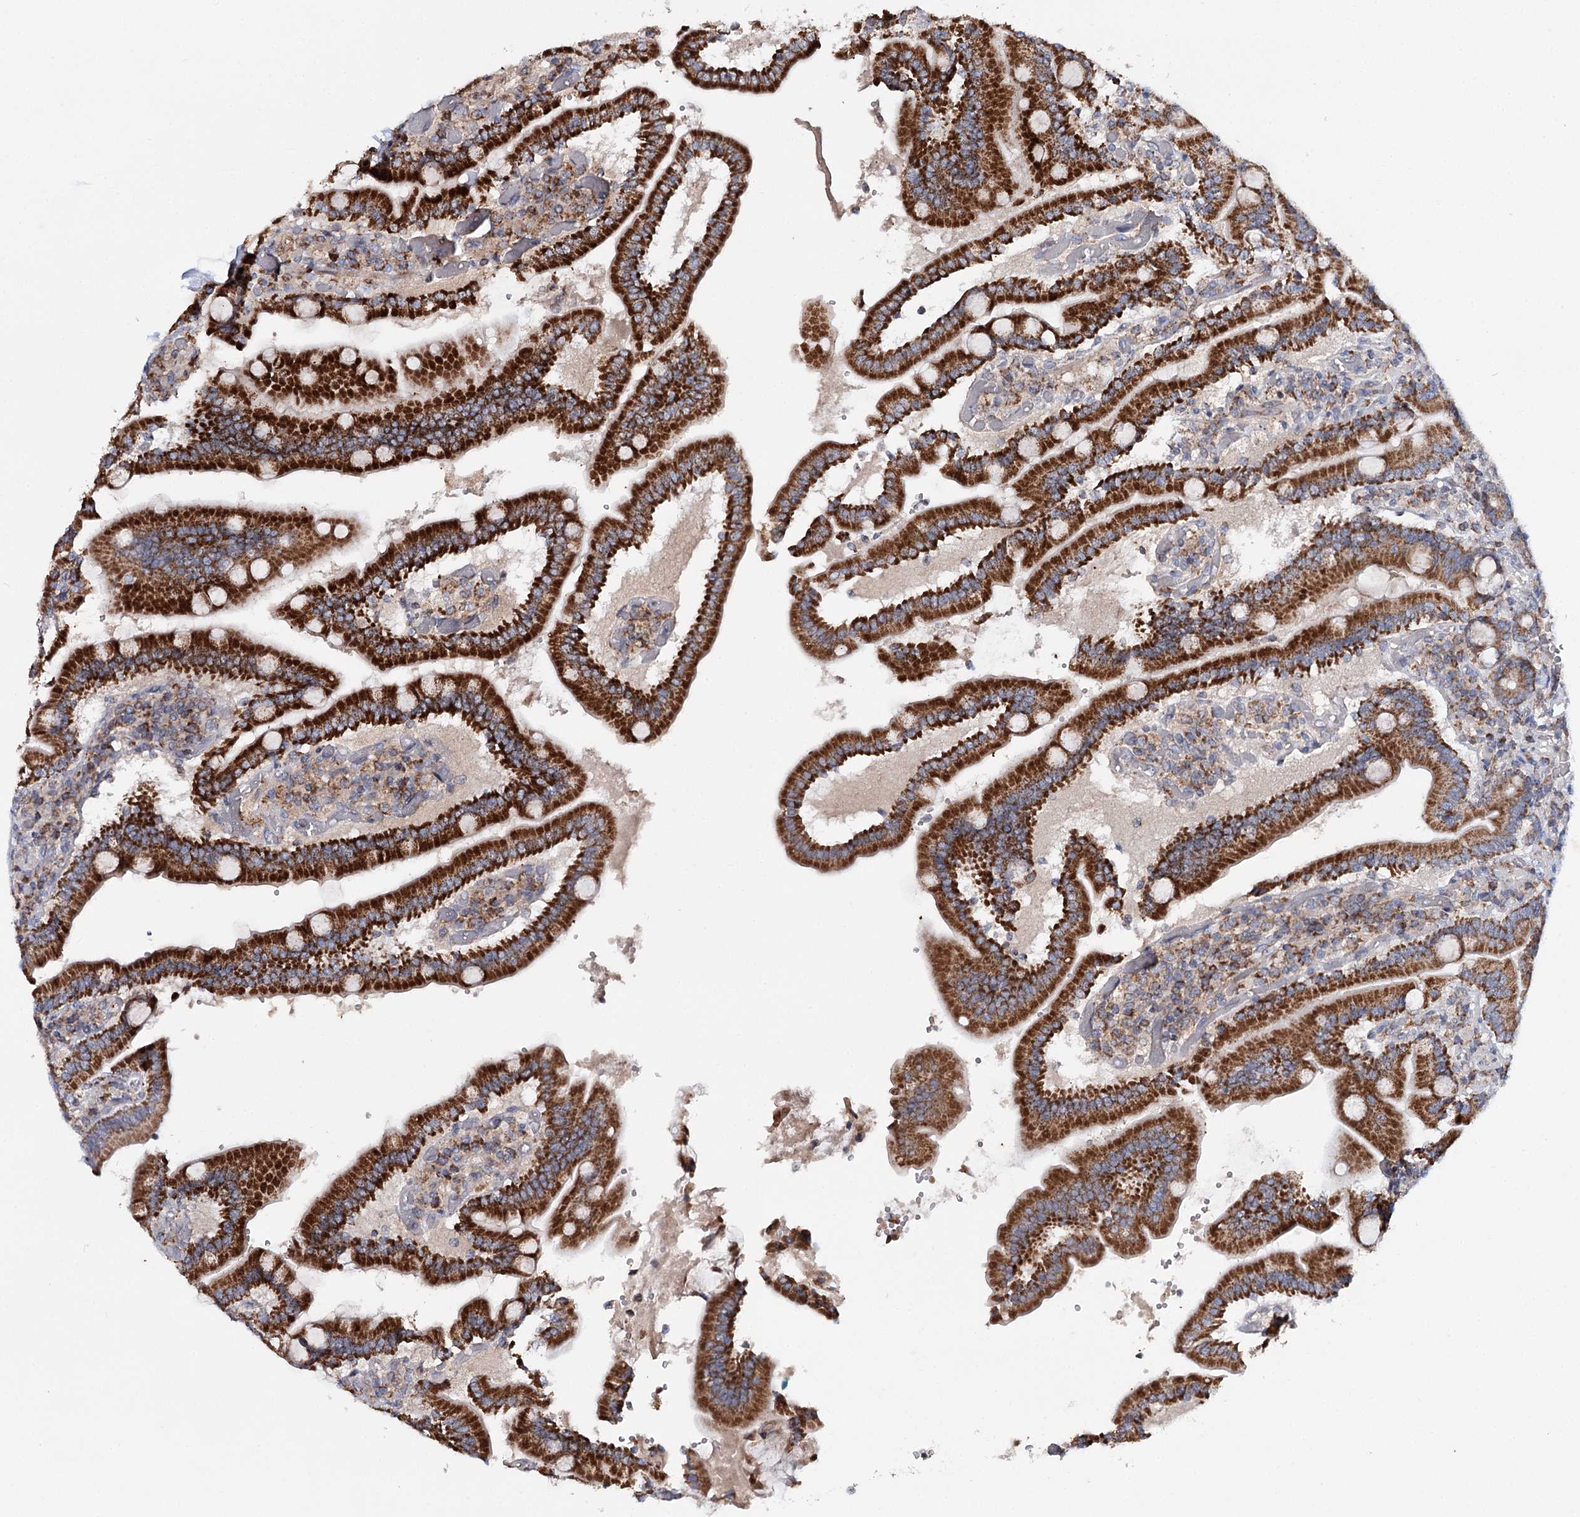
{"staining": {"intensity": "strong", "quantity": ">75%", "location": "cytoplasmic/membranous"}, "tissue": "duodenum", "cell_type": "Glandular cells", "image_type": "normal", "snomed": [{"axis": "morphology", "description": "Normal tissue, NOS"}, {"axis": "topography", "description": "Duodenum"}], "caption": "The immunohistochemical stain highlights strong cytoplasmic/membranous expression in glandular cells of unremarkable duodenum. (IHC, brightfield microscopy, high magnification).", "gene": "CFAP46", "patient": {"sex": "female", "age": 62}}